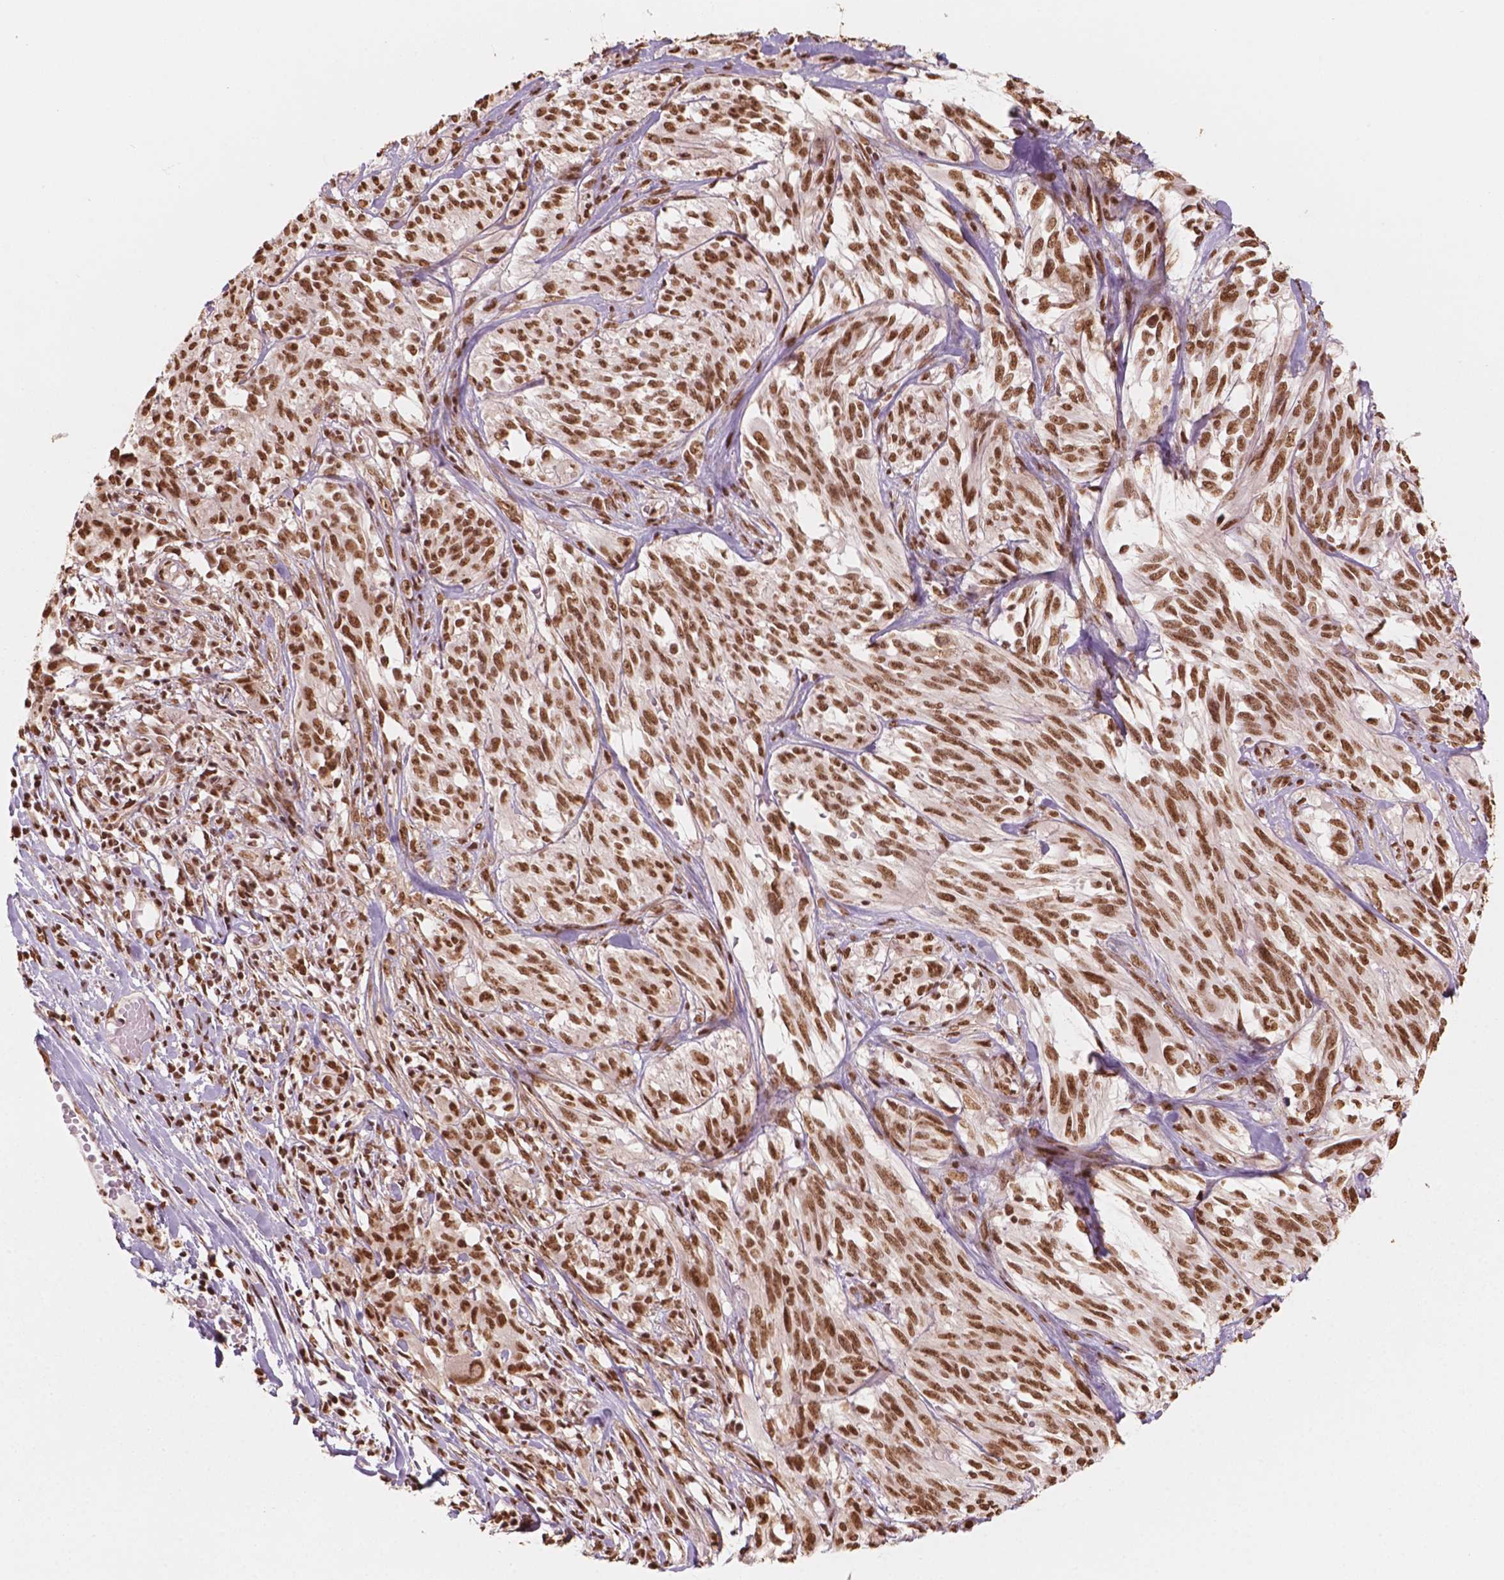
{"staining": {"intensity": "strong", "quantity": ">75%", "location": "nuclear"}, "tissue": "melanoma", "cell_type": "Tumor cells", "image_type": "cancer", "snomed": [{"axis": "morphology", "description": "Malignant melanoma, NOS"}, {"axis": "topography", "description": "Skin"}], "caption": "Brown immunohistochemical staining in malignant melanoma exhibits strong nuclear positivity in approximately >75% of tumor cells.", "gene": "GTF3C5", "patient": {"sex": "female", "age": 91}}